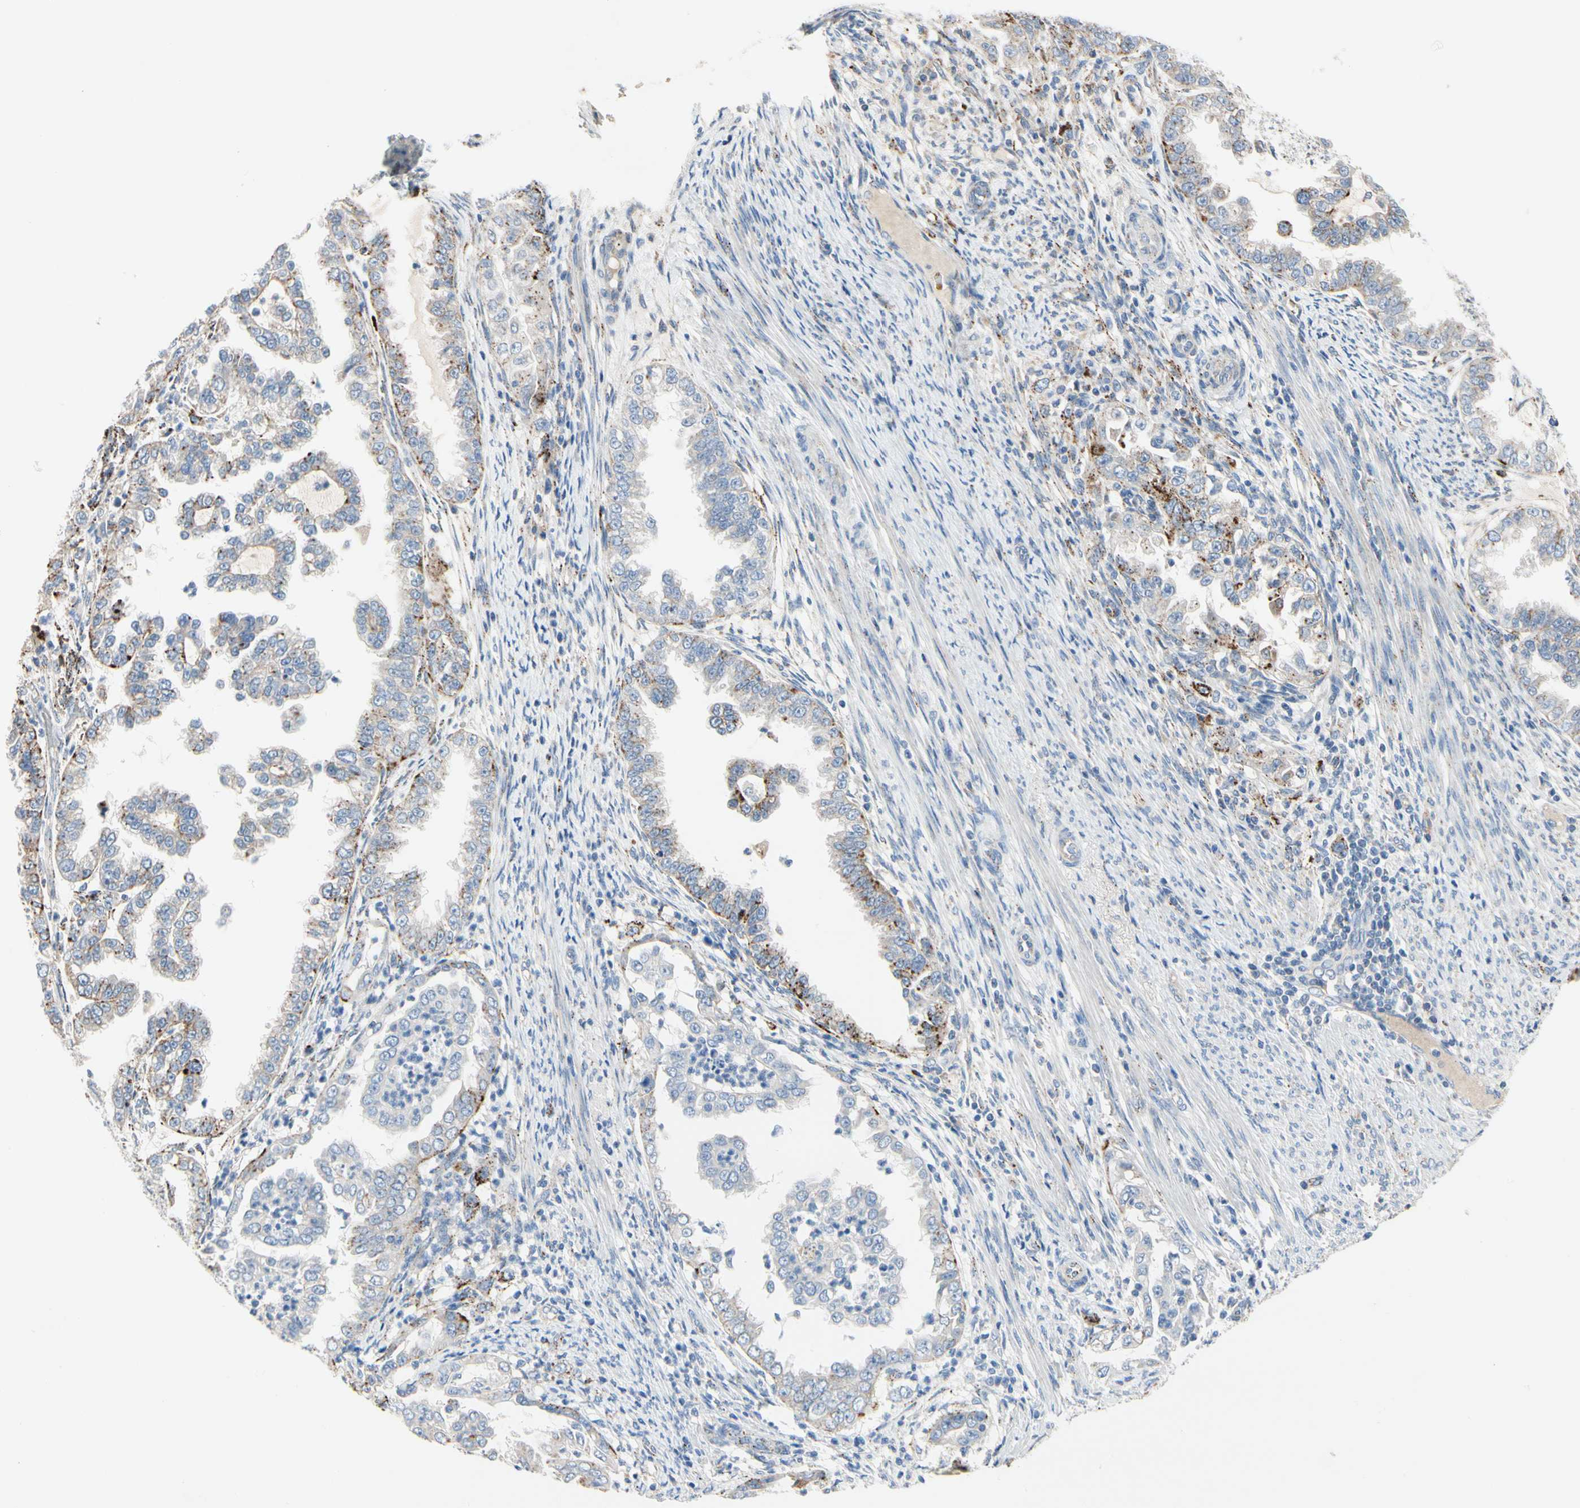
{"staining": {"intensity": "moderate", "quantity": "25%-75%", "location": "cytoplasmic/membranous"}, "tissue": "endometrial cancer", "cell_type": "Tumor cells", "image_type": "cancer", "snomed": [{"axis": "morphology", "description": "Adenocarcinoma, NOS"}, {"axis": "topography", "description": "Endometrium"}], "caption": "Immunohistochemical staining of human adenocarcinoma (endometrial) shows medium levels of moderate cytoplasmic/membranous staining in about 25%-75% of tumor cells. (Stains: DAB in brown, nuclei in blue, Microscopy: brightfield microscopy at high magnification).", "gene": "RETSAT", "patient": {"sex": "female", "age": 85}}